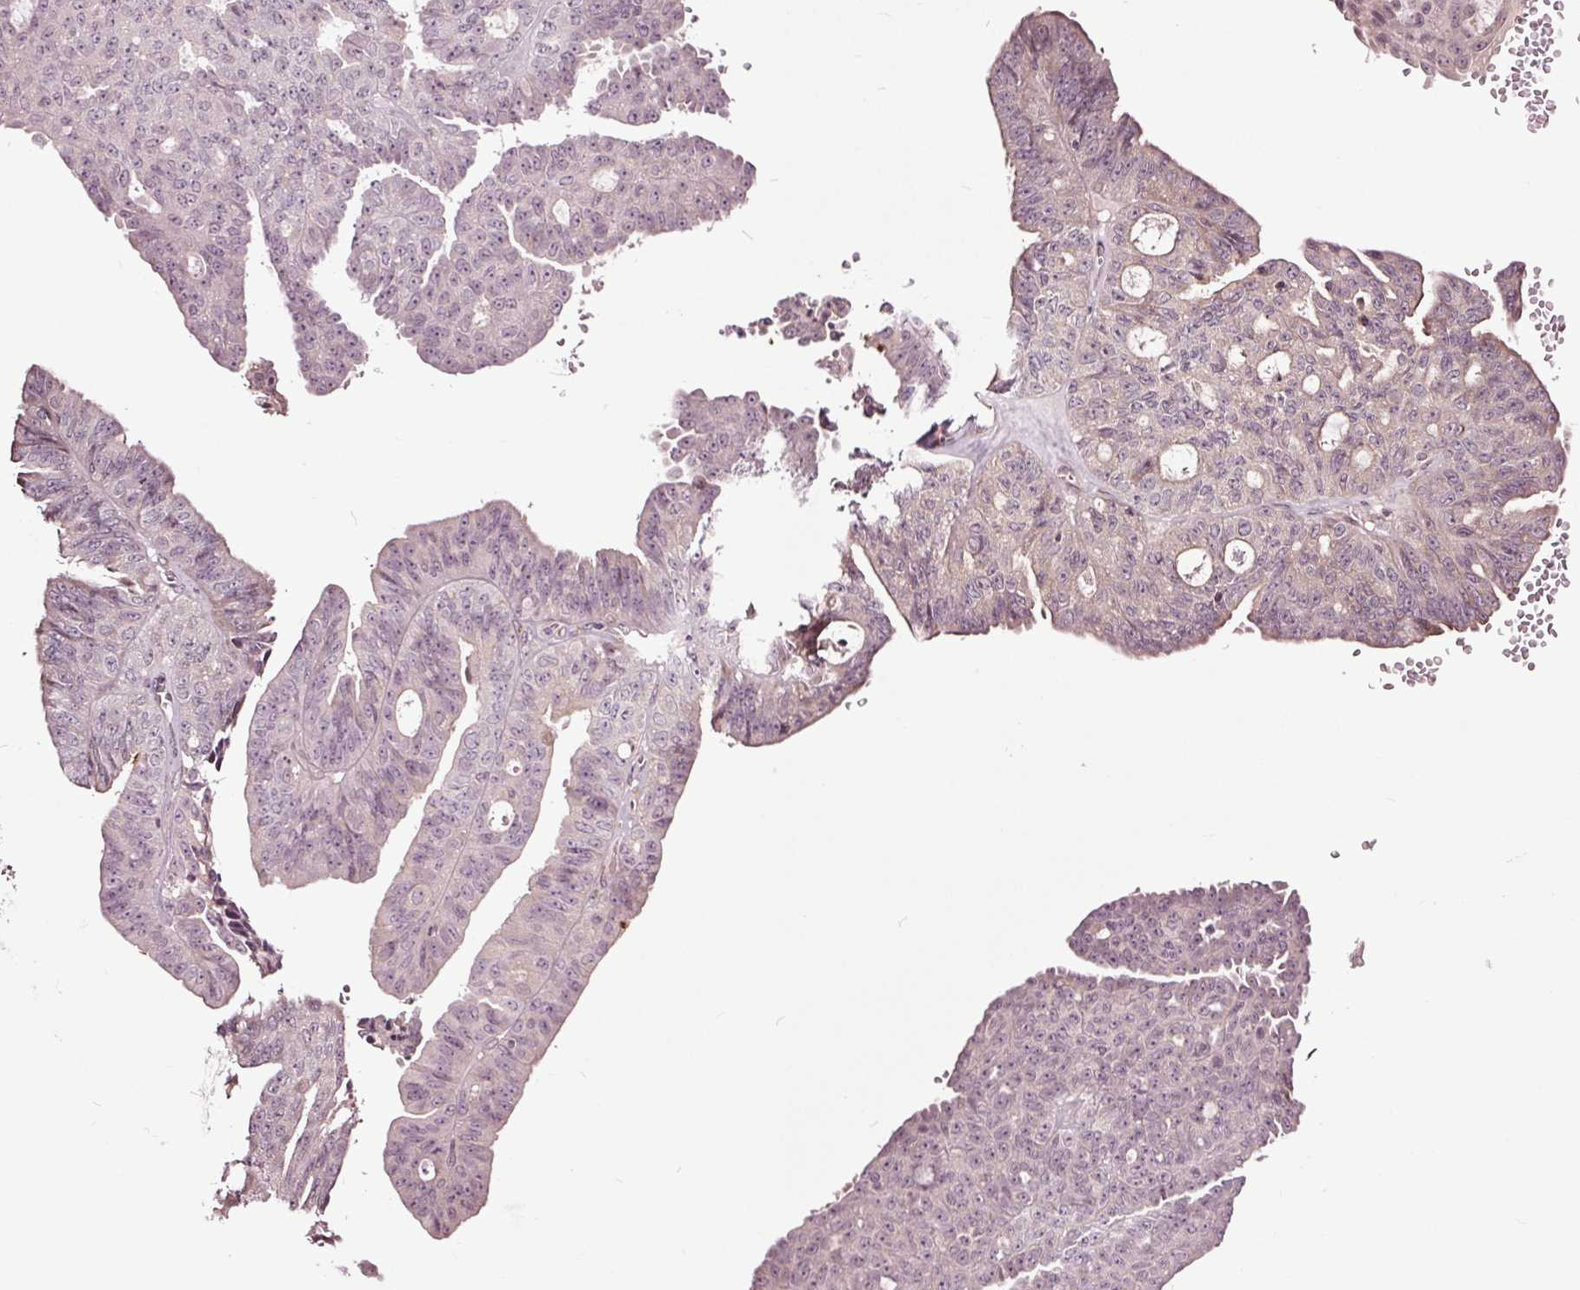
{"staining": {"intensity": "negative", "quantity": "none", "location": "none"}, "tissue": "ovarian cancer", "cell_type": "Tumor cells", "image_type": "cancer", "snomed": [{"axis": "morphology", "description": "Cystadenocarcinoma, serous, NOS"}, {"axis": "topography", "description": "Ovary"}], "caption": "Ovarian serous cystadenocarcinoma was stained to show a protein in brown. There is no significant staining in tumor cells.", "gene": "HAUS5", "patient": {"sex": "female", "age": 71}}